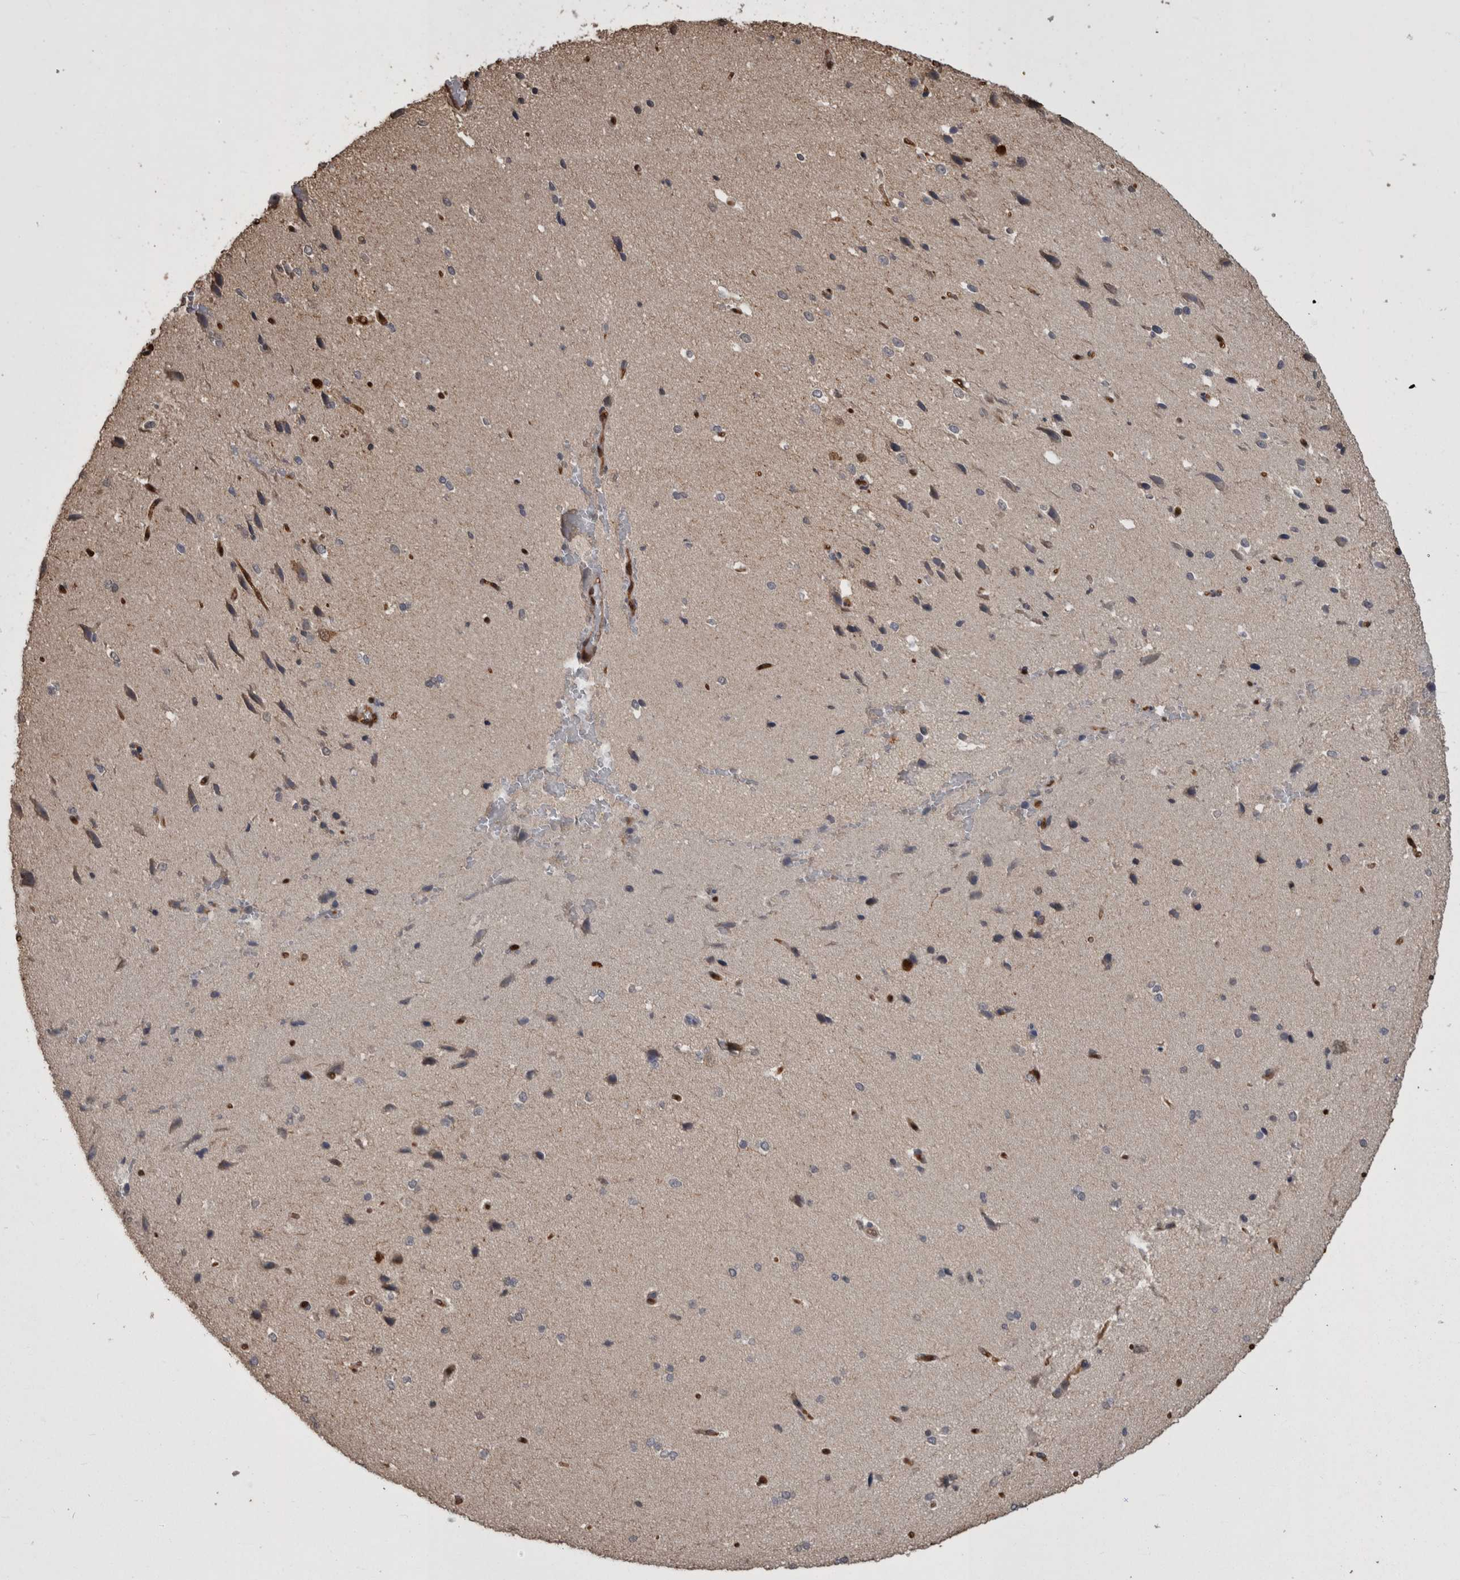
{"staining": {"intensity": "moderate", "quantity": ">75%", "location": "cytoplasmic/membranous"}, "tissue": "cerebral cortex", "cell_type": "Endothelial cells", "image_type": "normal", "snomed": [{"axis": "morphology", "description": "Normal tissue, NOS"}, {"axis": "morphology", "description": "Developmental malformation"}, {"axis": "topography", "description": "Cerebral cortex"}], "caption": "Cerebral cortex stained with IHC exhibits moderate cytoplasmic/membranous staining in approximately >75% of endothelial cells. The staining is performed using DAB (3,3'-diaminobenzidine) brown chromogen to label protein expression. The nuclei are counter-stained blue using hematoxylin.", "gene": "LXN", "patient": {"sex": "female", "age": 30}}